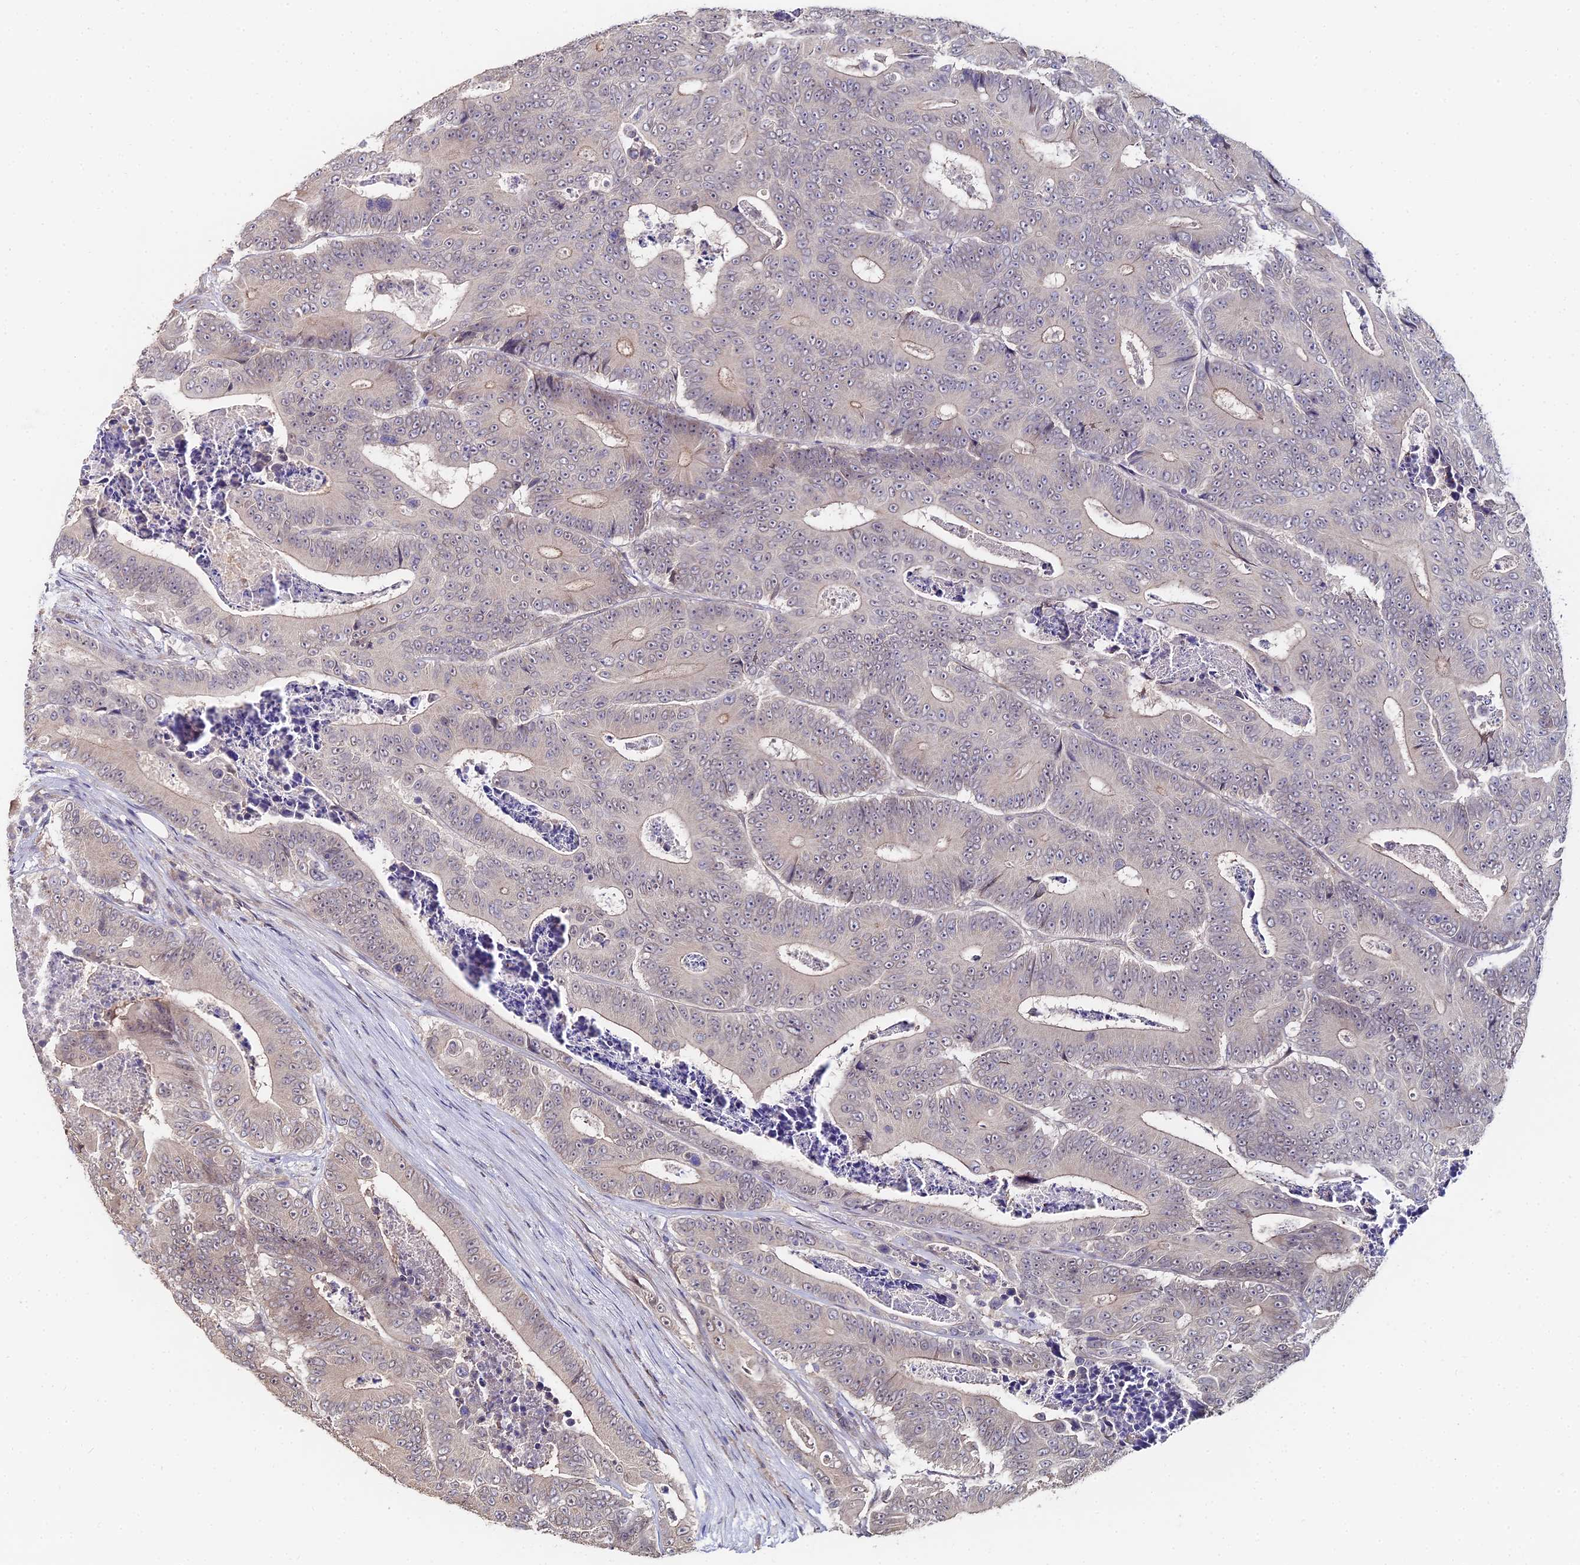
{"staining": {"intensity": "weak", "quantity": "<25%", "location": "cytoplasmic/membranous"}, "tissue": "colorectal cancer", "cell_type": "Tumor cells", "image_type": "cancer", "snomed": [{"axis": "morphology", "description": "Adenocarcinoma, NOS"}, {"axis": "topography", "description": "Colon"}], "caption": "Tumor cells are negative for brown protein staining in colorectal cancer (adenocarcinoma). Brightfield microscopy of immunohistochemistry (IHC) stained with DAB (3,3'-diaminobenzidine) (brown) and hematoxylin (blue), captured at high magnification.", "gene": "C4orf19", "patient": {"sex": "male", "age": 83}}